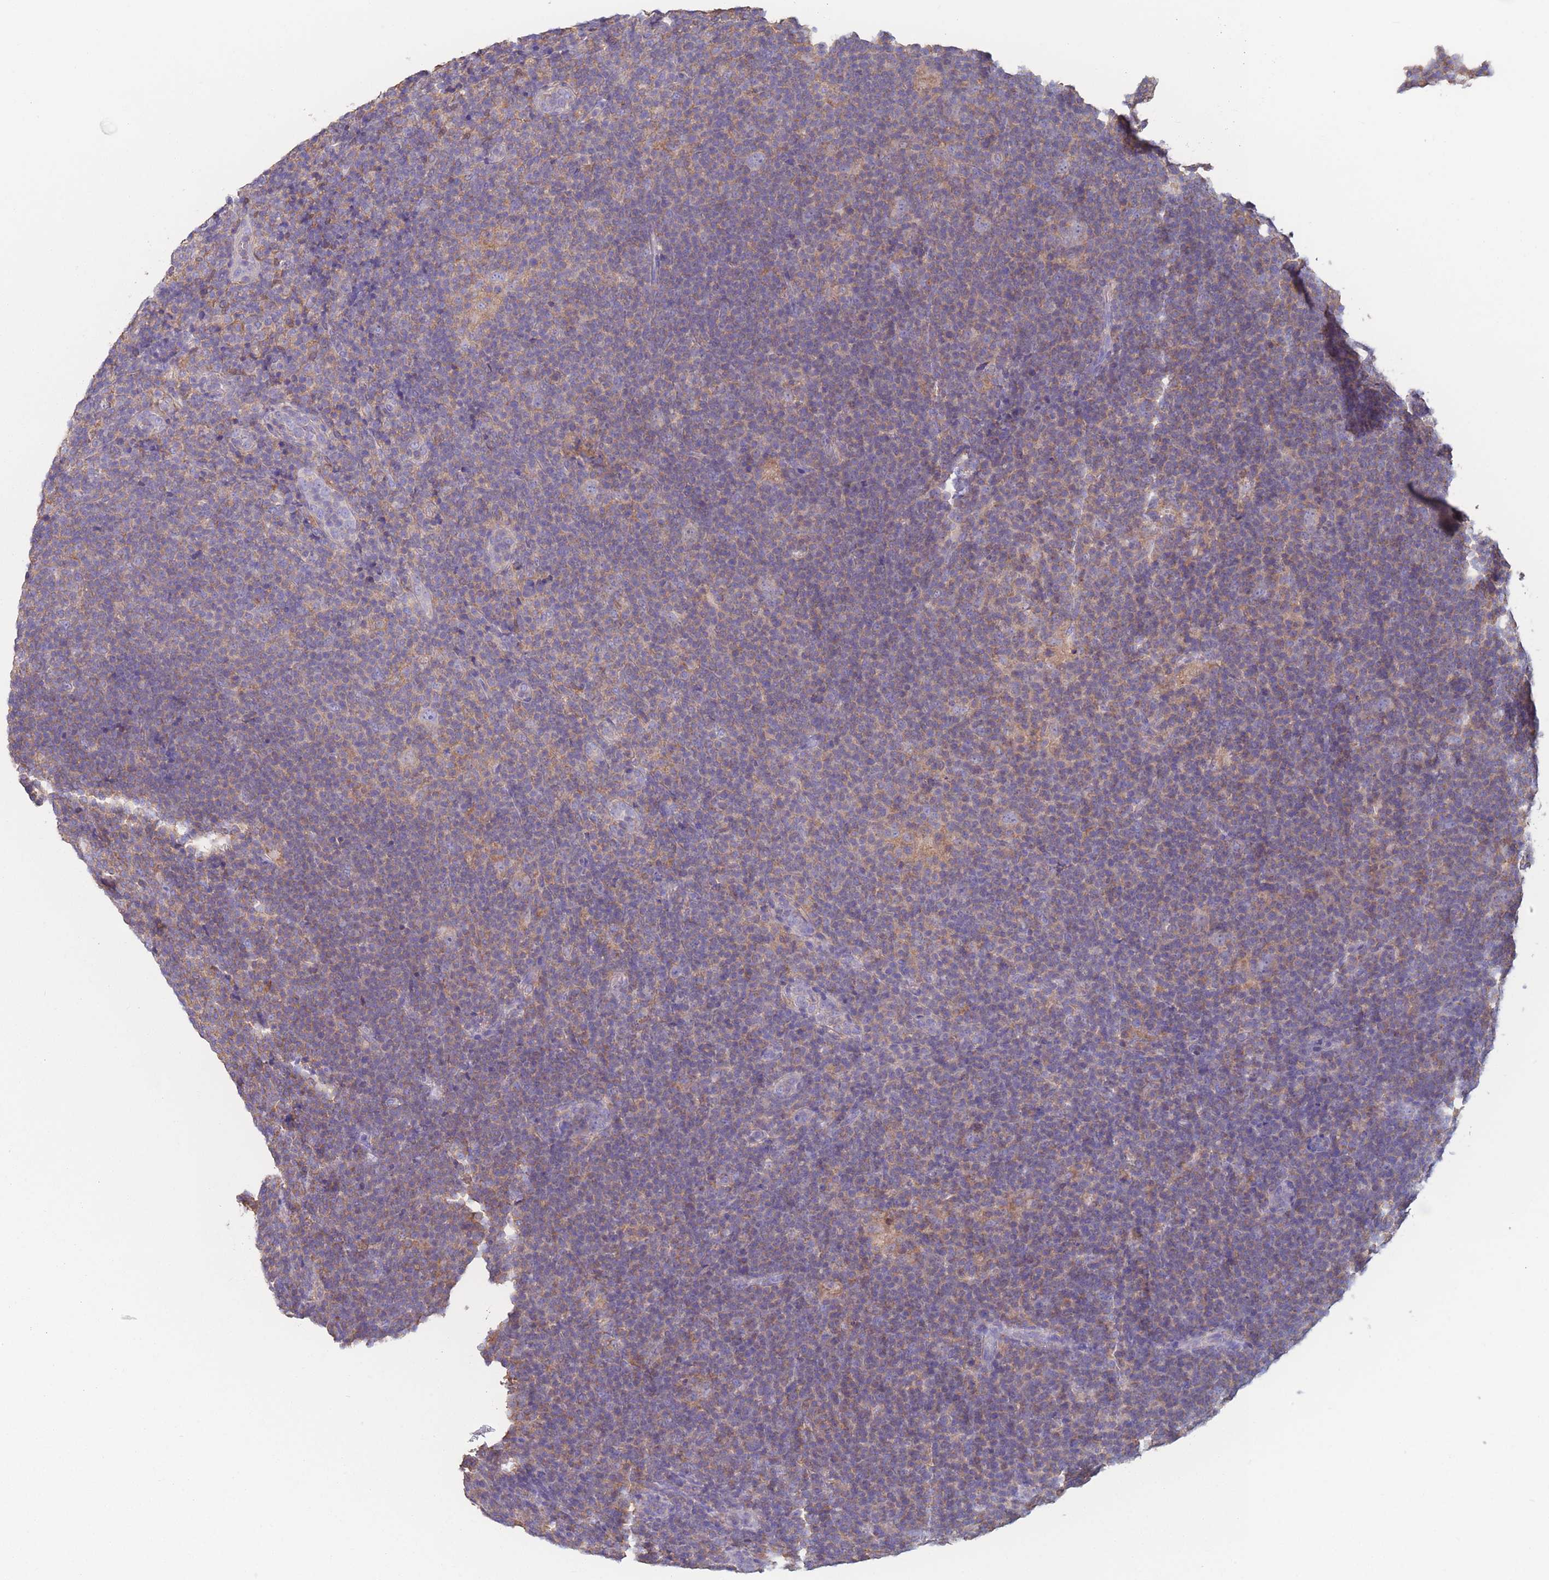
{"staining": {"intensity": "weak", "quantity": "<25%", "location": "cytoplasmic/membranous"}, "tissue": "lymphoma", "cell_type": "Tumor cells", "image_type": "cancer", "snomed": [{"axis": "morphology", "description": "Hodgkin's disease, NOS"}, {"axis": "topography", "description": "Lymph node"}], "caption": "The photomicrograph displays no significant expression in tumor cells of Hodgkin's disease. (Immunohistochemistry, brightfield microscopy, high magnification).", "gene": "ADH1A", "patient": {"sex": "female", "age": 57}}